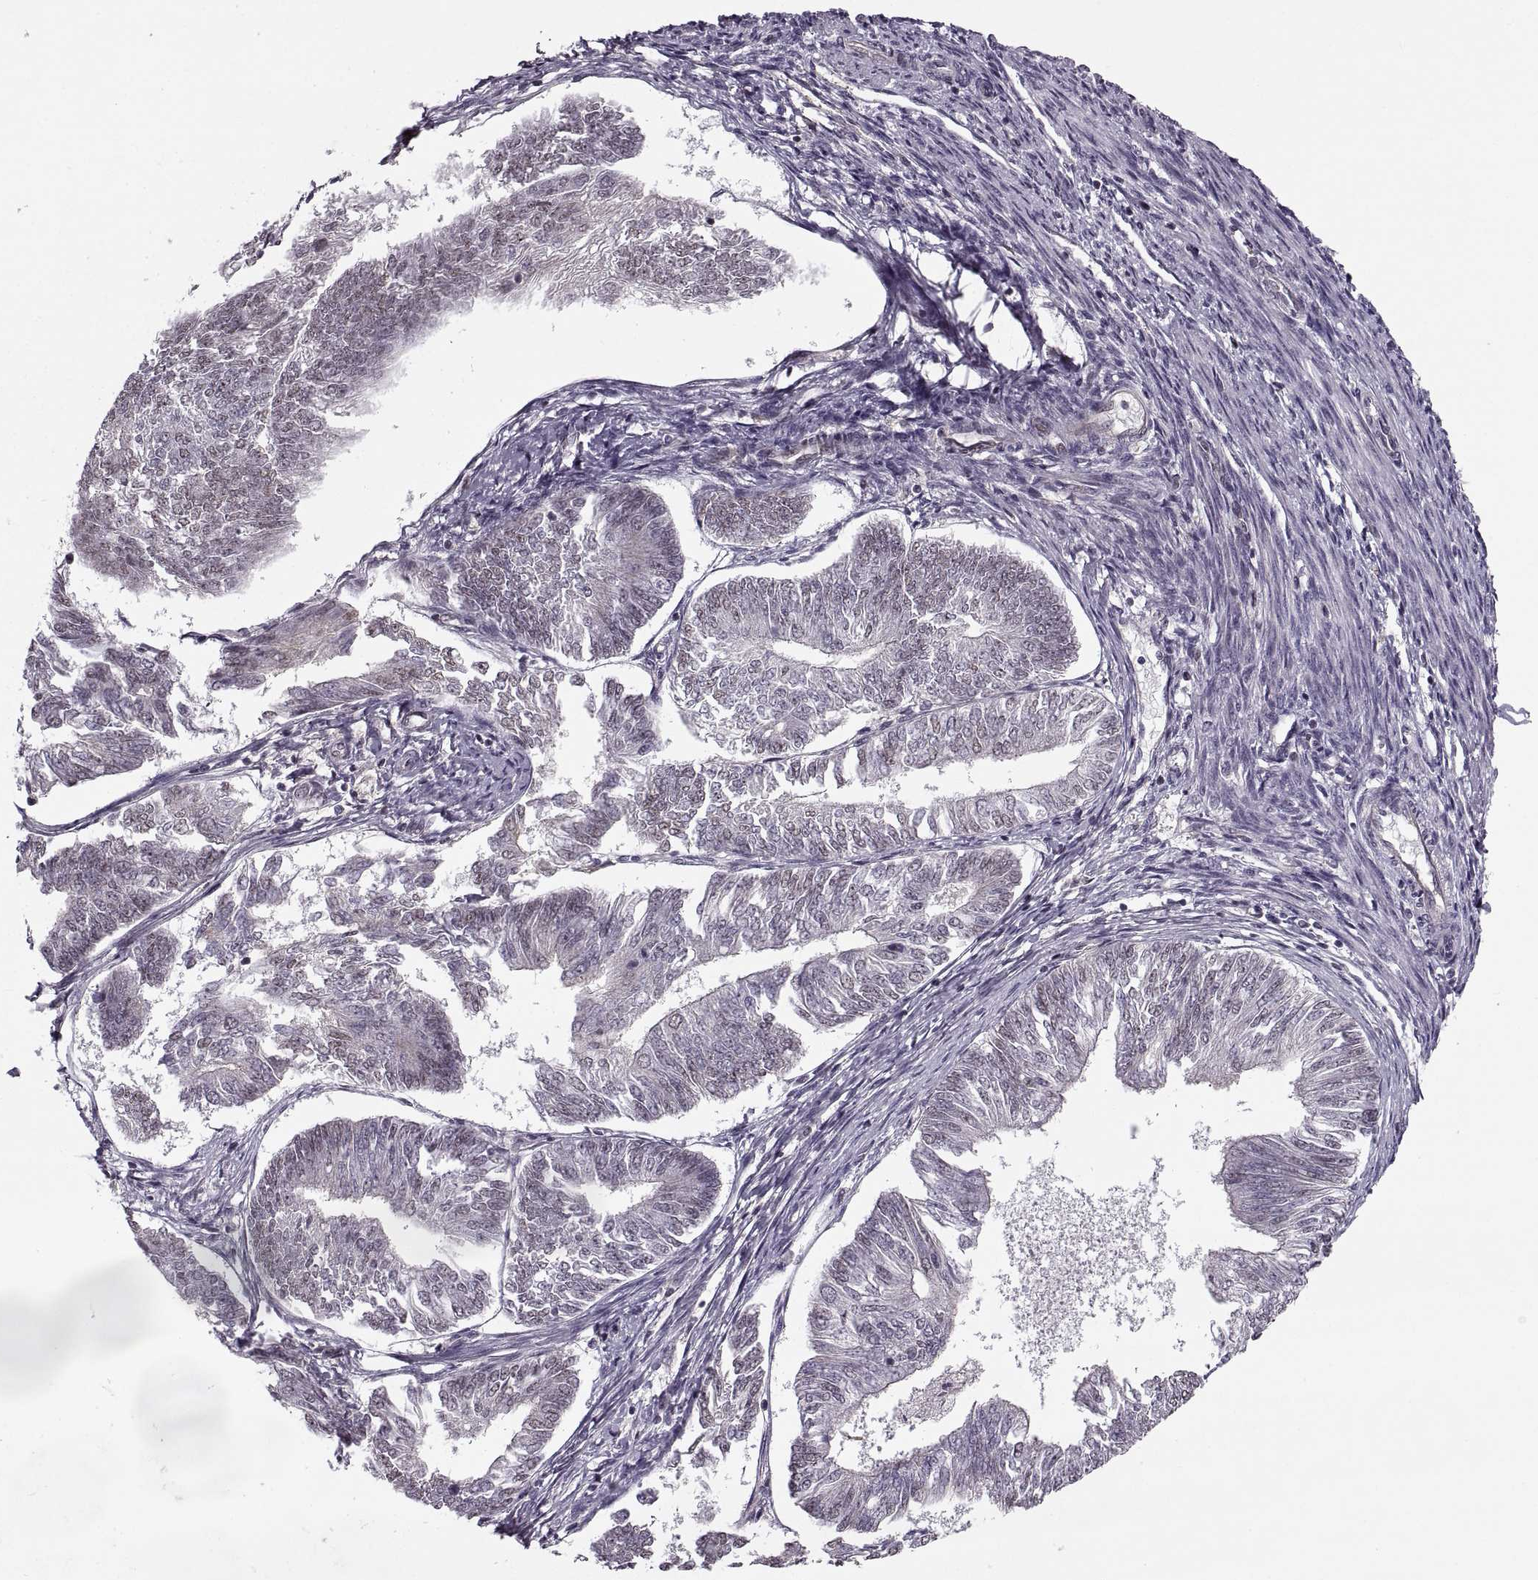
{"staining": {"intensity": "negative", "quantity": "none", "location": "none"}, "tissue": "endometrial cancer", "cell_type": "Tumor cells", "image_type": "cancer", "snomed": [{"axis": "morphology", "description": "Adenocarcinoma, NOS"}, {"axis": "topography", "description": "Endometrium"}], "caption": "Endometrial cancer was stained to show a protein in brown. There is no significant positivity in tumor cells. The staining was performed using DAB (3,3'-diaminobenzidine) to visualize the protein expression in brown, while the nuclei were stained in blue with hematoxylin (Magnification: 20x).", "gene": "LUZP2", "patient": {"sex": "female", "age": 58}}